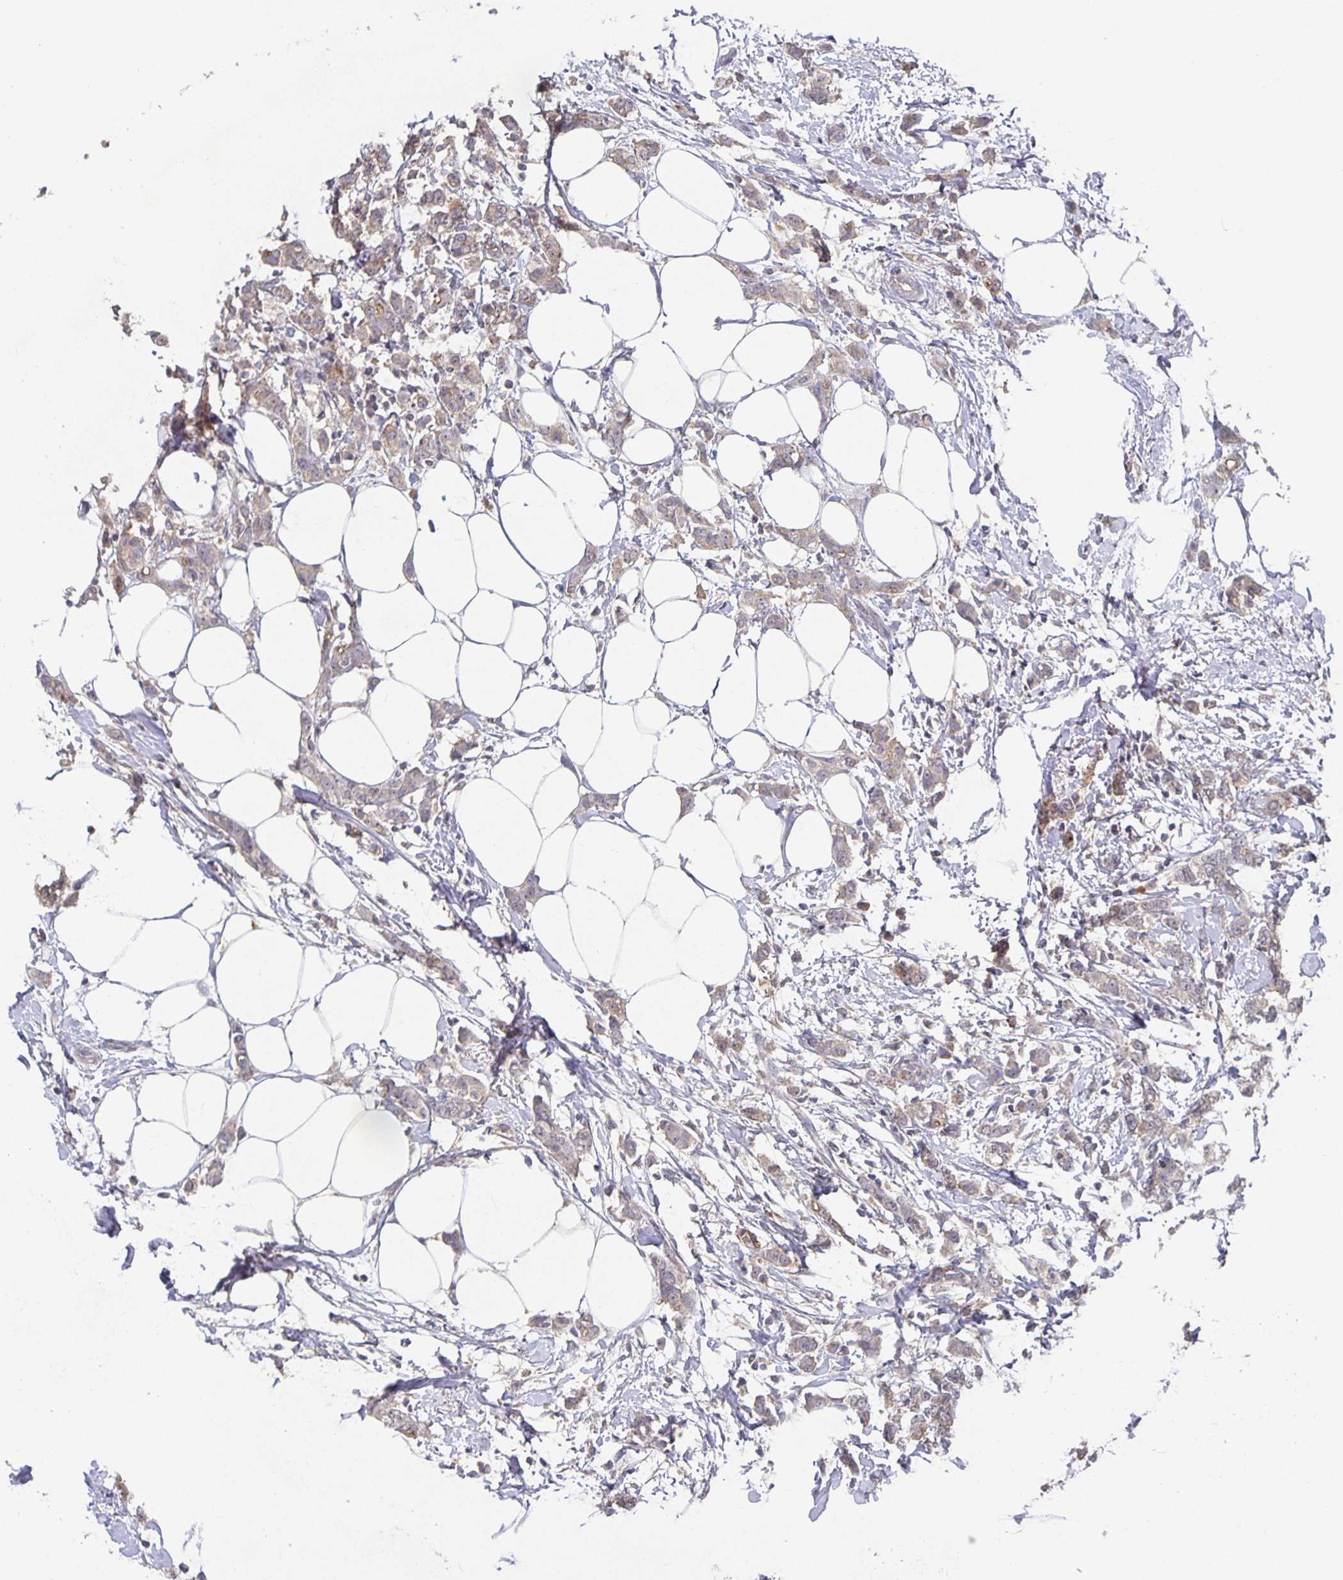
{"staining": {"intensity": "weak", "quantity": ">75%", "location": "cytoplasmic/membranous"}, "tissue": "breast cancer", "cell_type": "Tumor cells", "image_type": "cancer", "snomed": [{"axis": "morphology", "description": "Duct carcinoma"}, {"axis": "topography", "description": "Breast"}], "caption": "Human invasive ductal carcinoma (breast) stained for a protein (brown) demonstrates weak cytoplasmic/membranous positive staining in approximately >75% of tumor cells.", "gene": "HEPN1", "patient": {"sex": "female", "age": 40}}